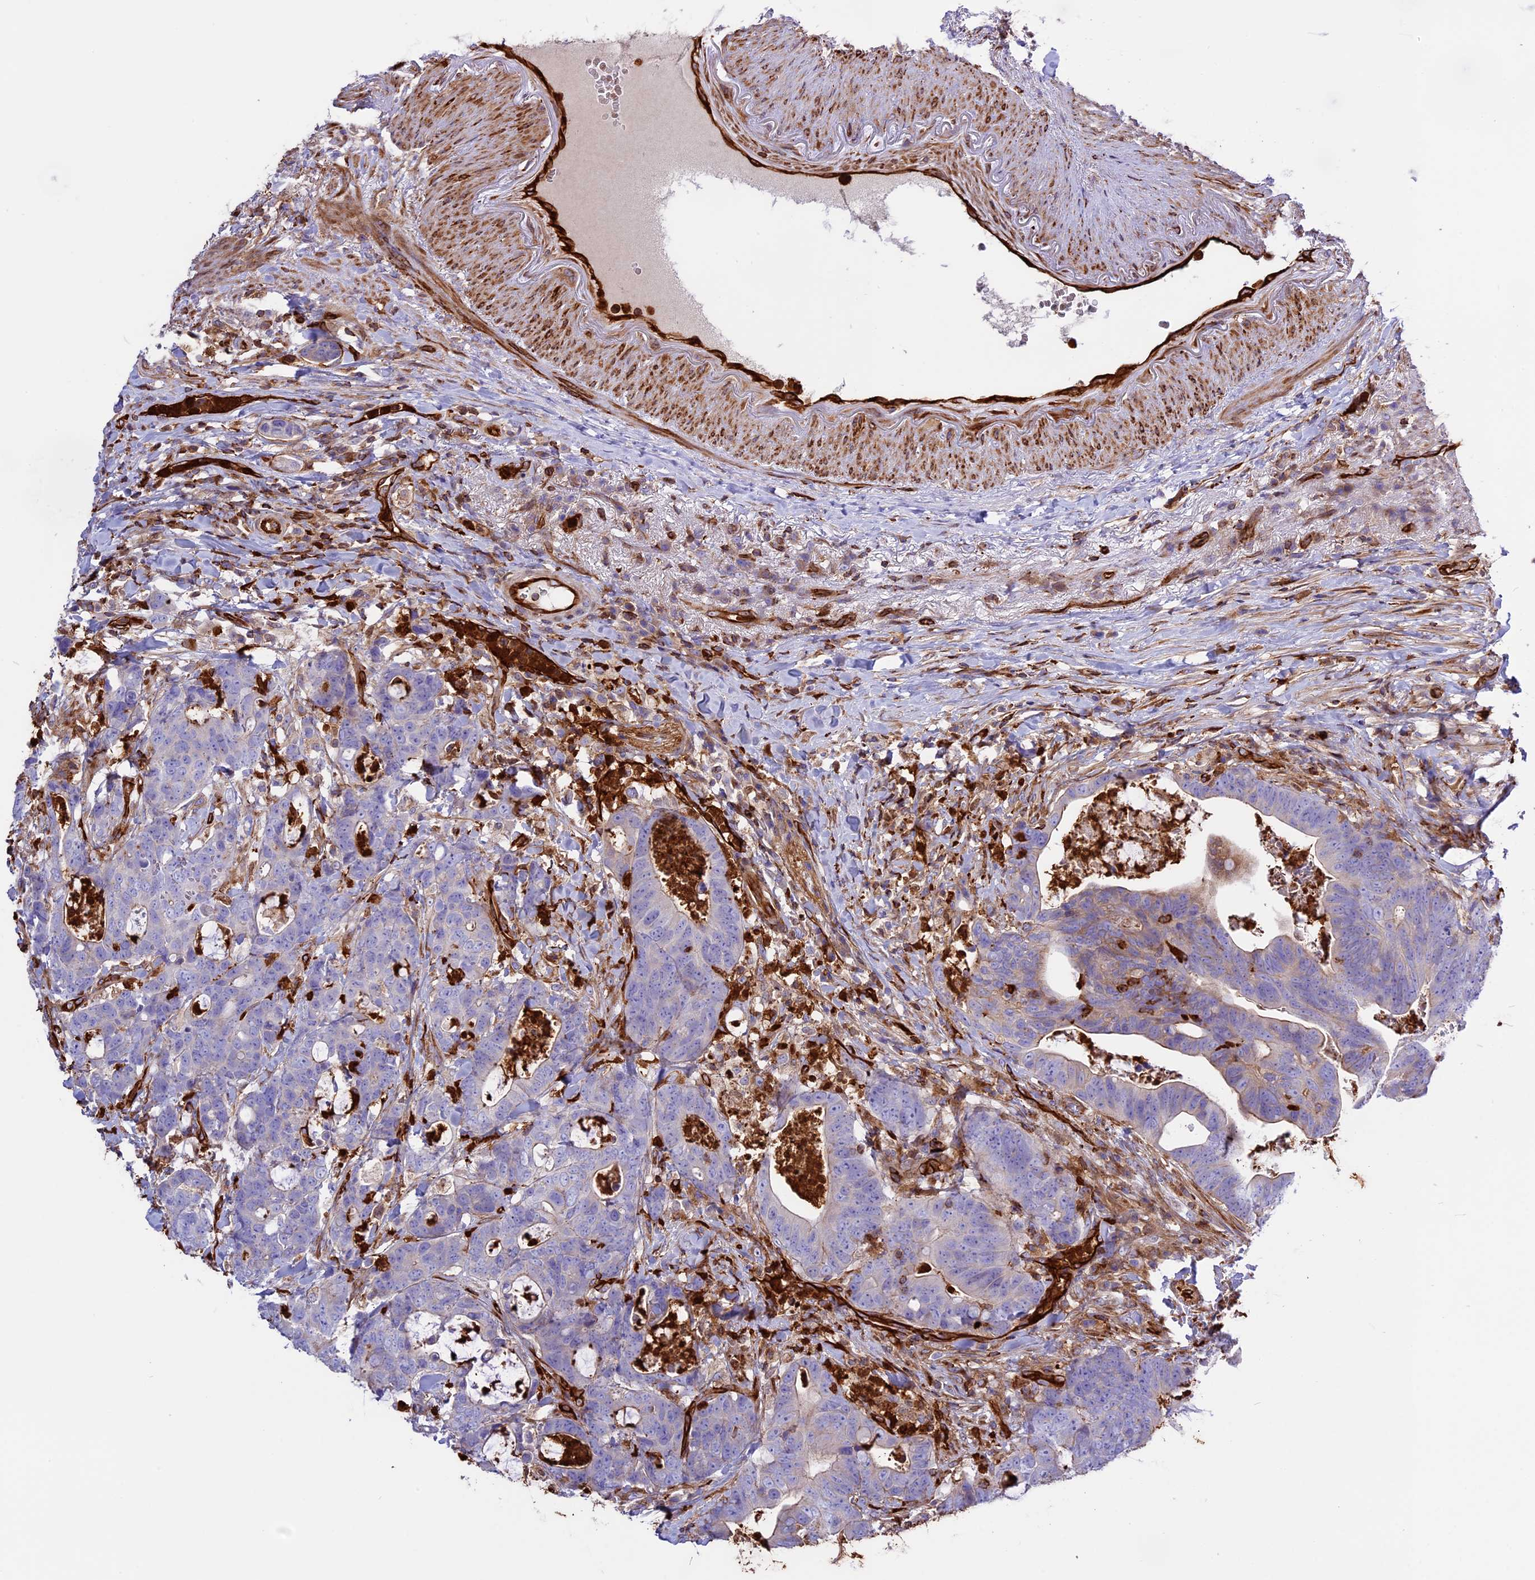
{"staining": {"intensity": "weak", "quantity": "<25%", "location": "cytoplasmic/membranous"}, "tissue": "colorectal cancer", "cell_type": "Tumor cells", "image_type": "cancer", "snomed": [{"axis": "morphology", "description": "Adenocarcinoma, NOS"}, {"axis": "topography", "description": "Colon"}], "caption": "Immunohistochemistry of human colorectal adenocarcinoma exhibits no positivity in tumor cells.", "gene": "CD99L2", "patient": {"sex": "female", "age": 82}}